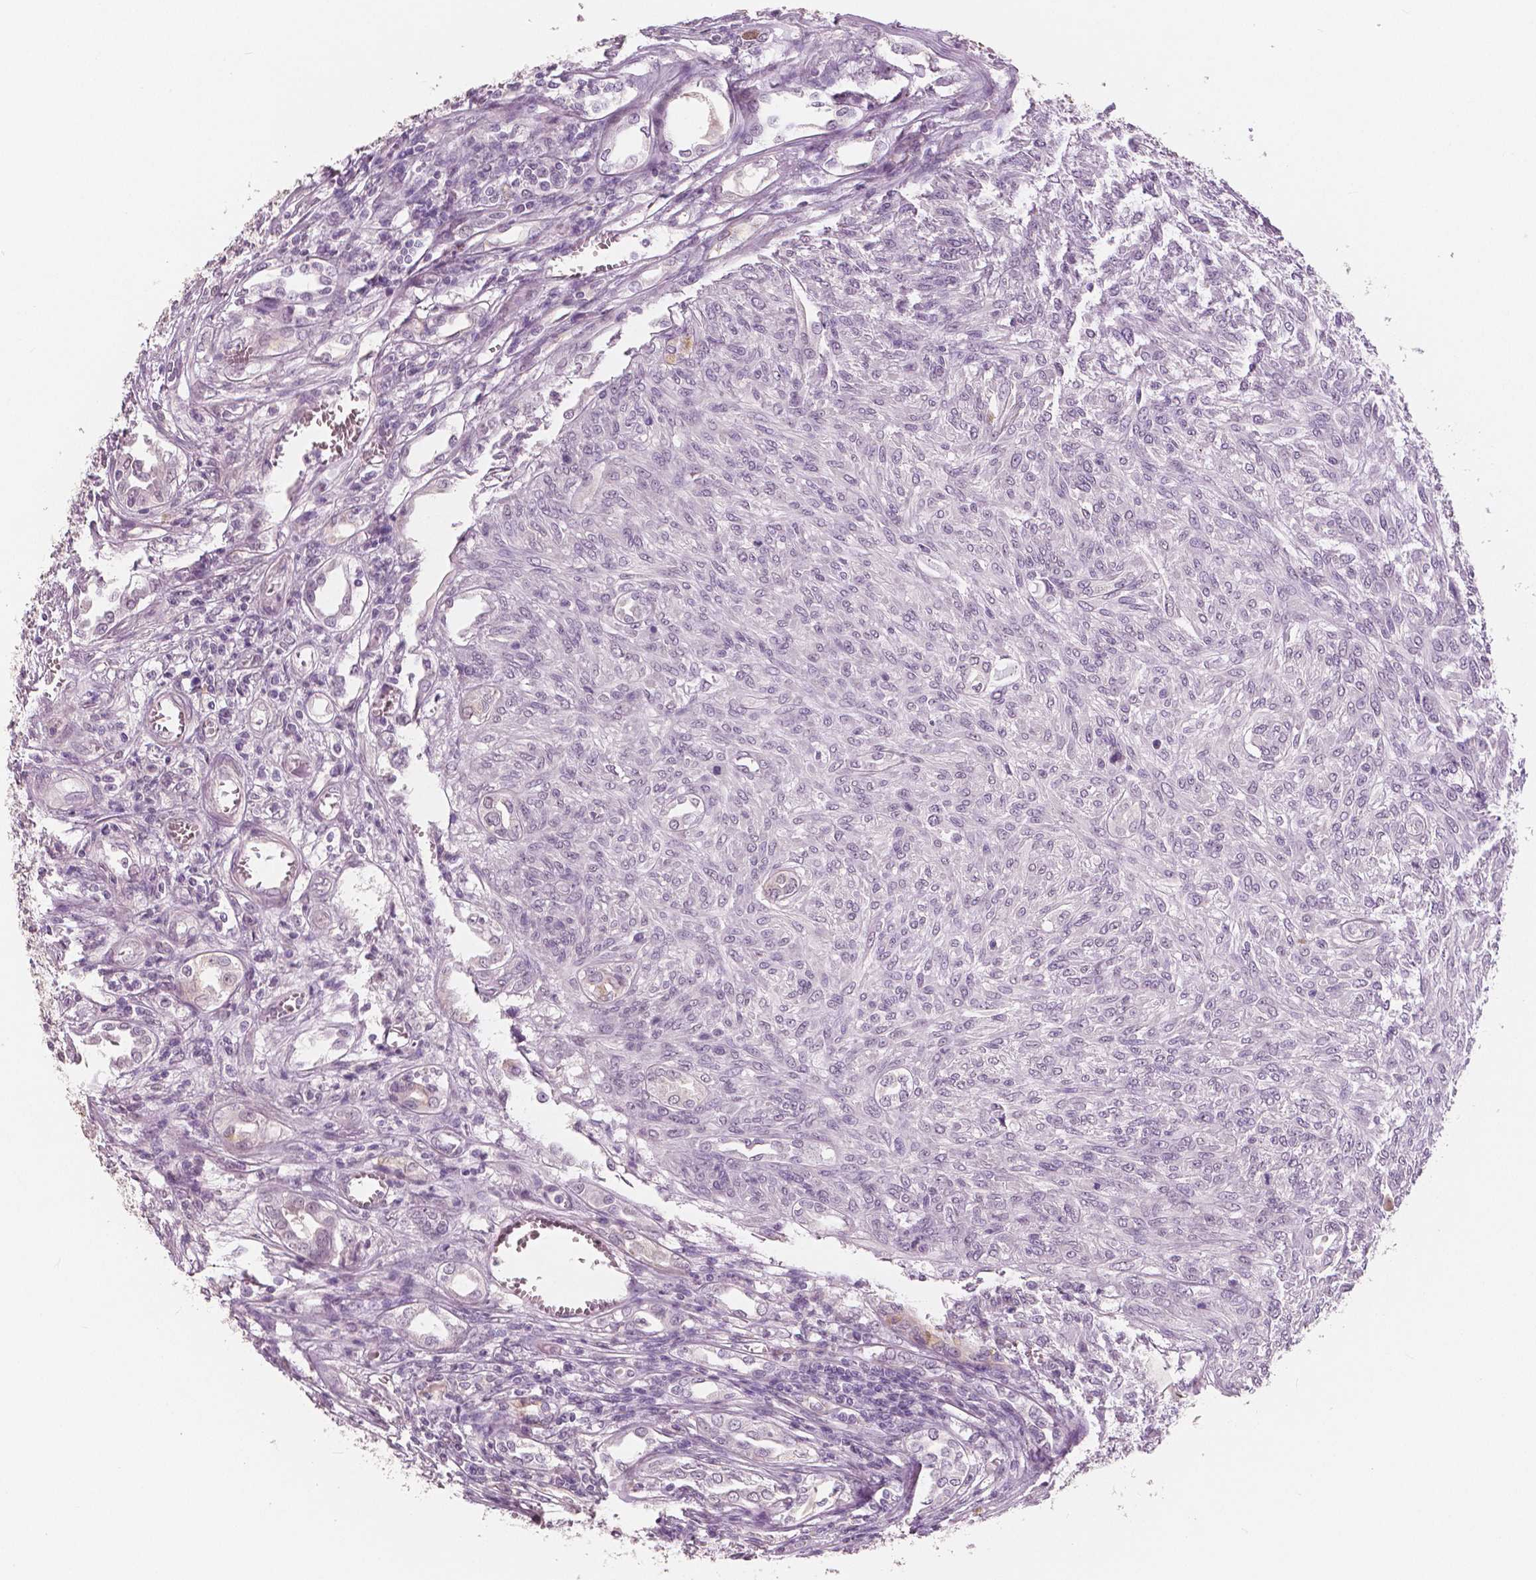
{"staining": {"intensity": "negative", "quantity": "none", "location": "none"}, "tissue": "renal cancer", "cell_type": "Tumor cells", "image_type": "cancer", "snomed": [{"axis": "morphology", "description": "Adenocarcinoma, NOS"}, {"axis": "topography", "description": "Kidney"}], "caption": "Immunohistochemistry photomicrograph of renal cancer stained for a protein (brown), which demonstrates no expression in tumor cells.", "gene": "NECAB1", "patient": {"sex": "male", "age": 58}}